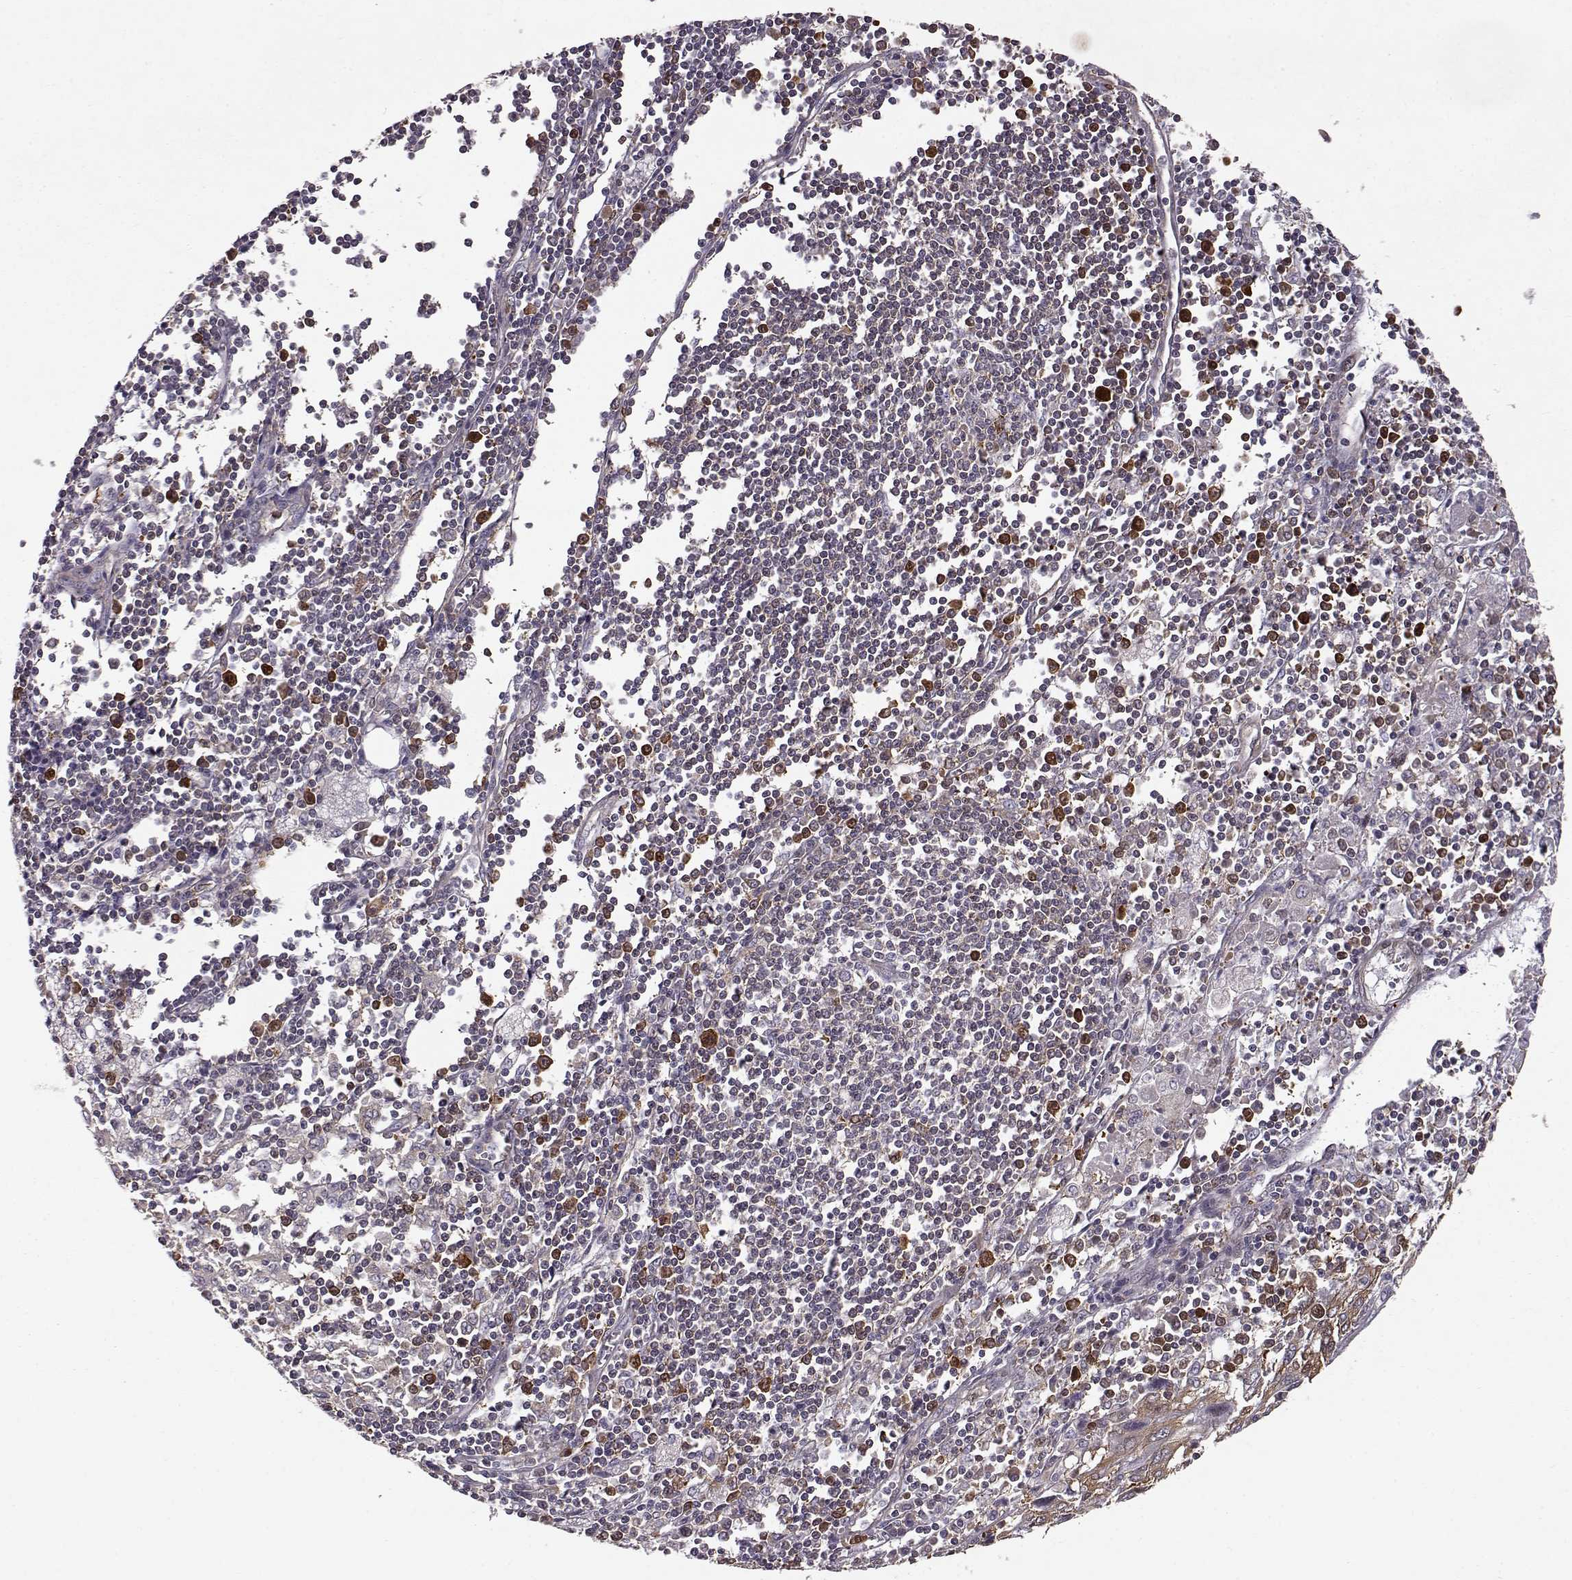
{"staining": {"intensity": "strong", "quantity": "25%-75%", "location": "cytoplasmic/membranous"}, "tissue": "pancreatic cancer", "cell_type": "Tumor cells", "image_type": "cancer", "snomed": [{"axis": "morphology", "description": "Adenocarcinoma, NOS"}, {"axis": "topography", "description": "Pancreas"}], "caption": "Strong cytoplasmic/membranous protein staining is seen in about 25%-75% of tumor cells in adenocarcinoma (pancreatic).", "gene": "RANBP1", "patient": {"sex": "male", "age": 47}}